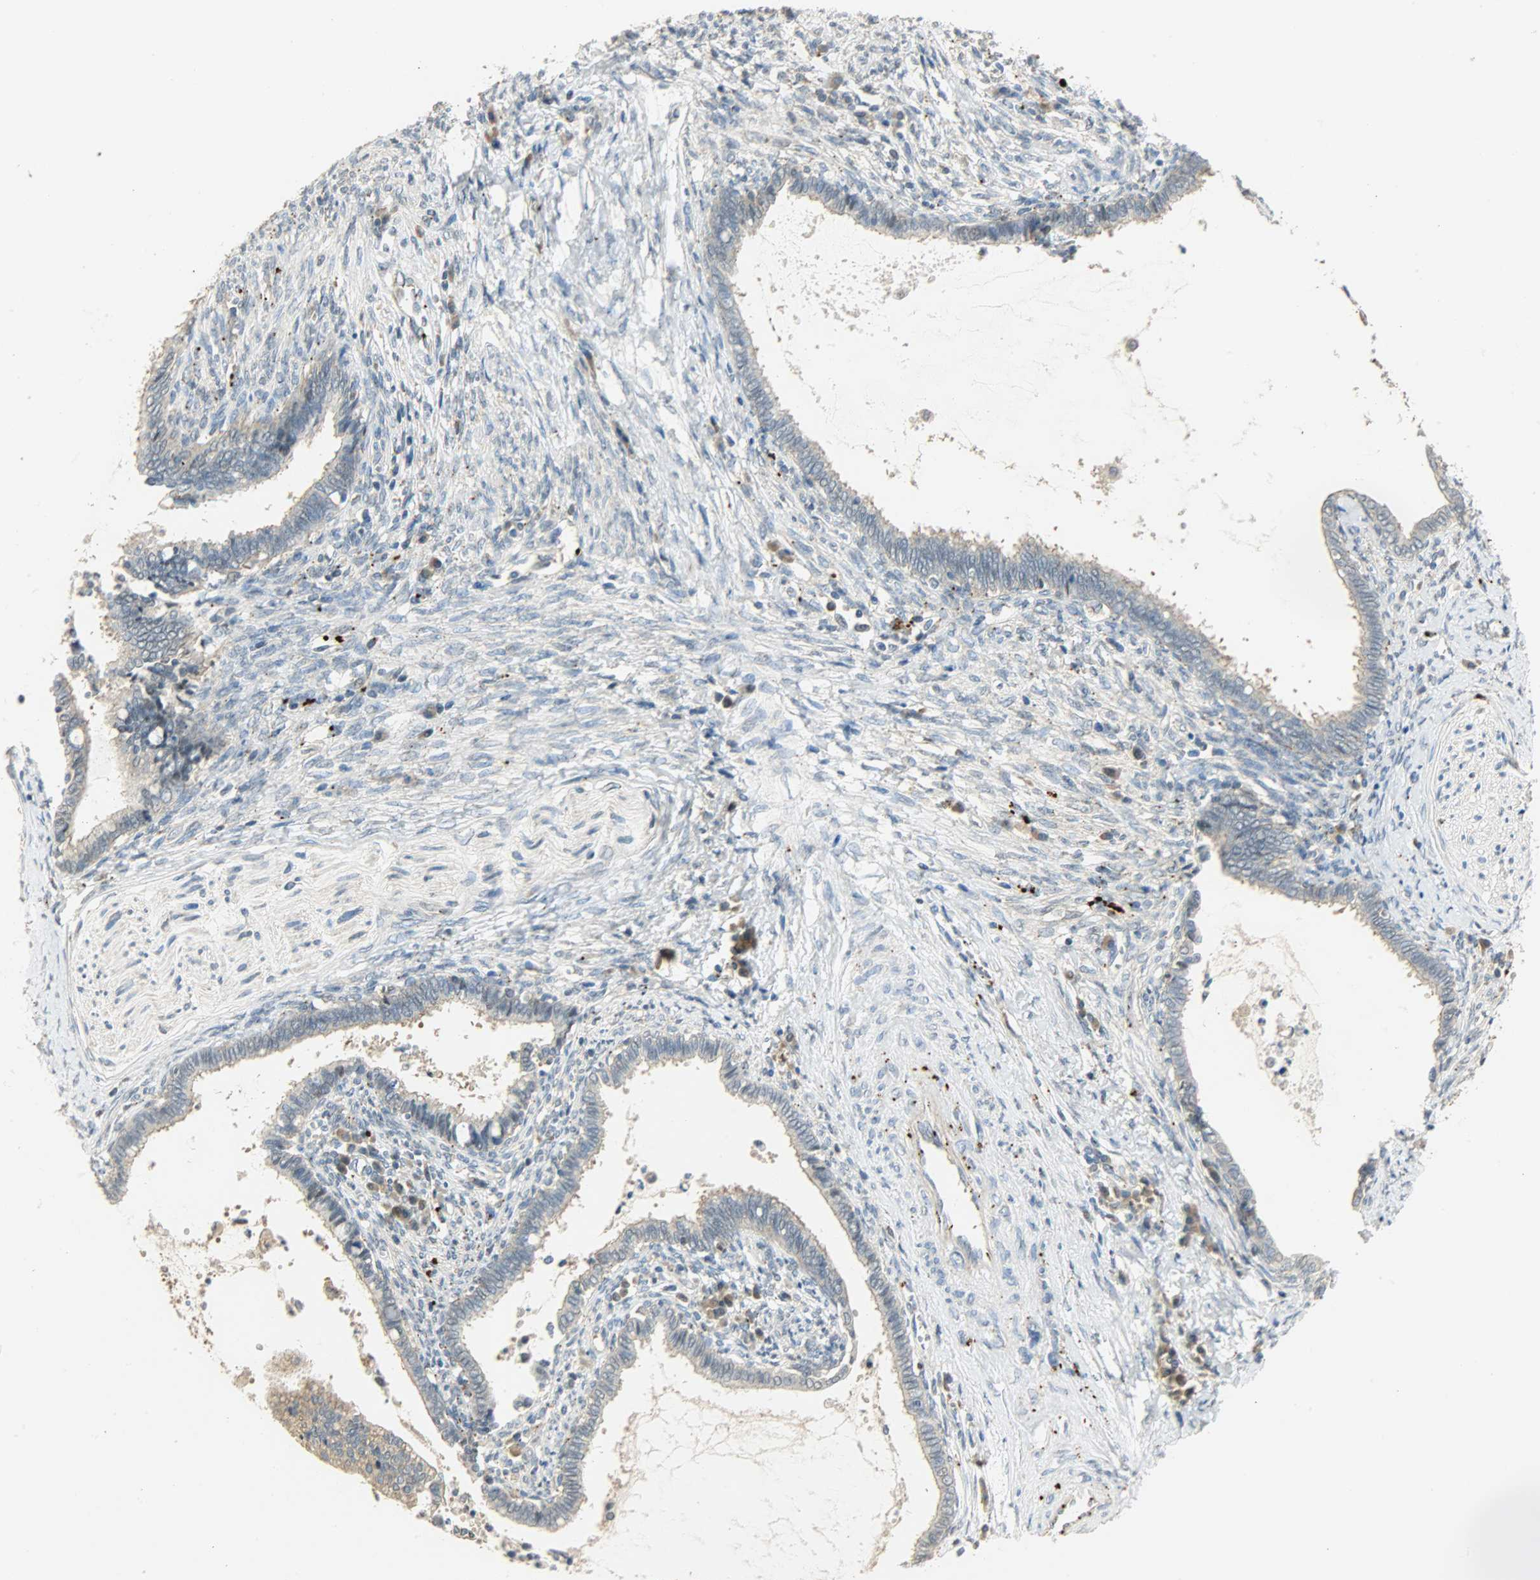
{"staining": {"intensity": "weak", "quantity": ">75%", "location": "cytoplasmic/membranous"}, "tissue": "cervical cancer", "cell_type": "Tumor cells", "image_type": "cancer", "snomed": [{"axis": "morphology", "description": "Adenocarcinoma, NOS"}, {"axis": "topography", "description": "Cervix"}], "caption": "Adenocarcinoma (cervical) stained for a protein reveals weak cytoplasmic/membranous positivity in tumor cells.", "gene": "GIT2", "patient": {"sex": "female", "age": 44}}